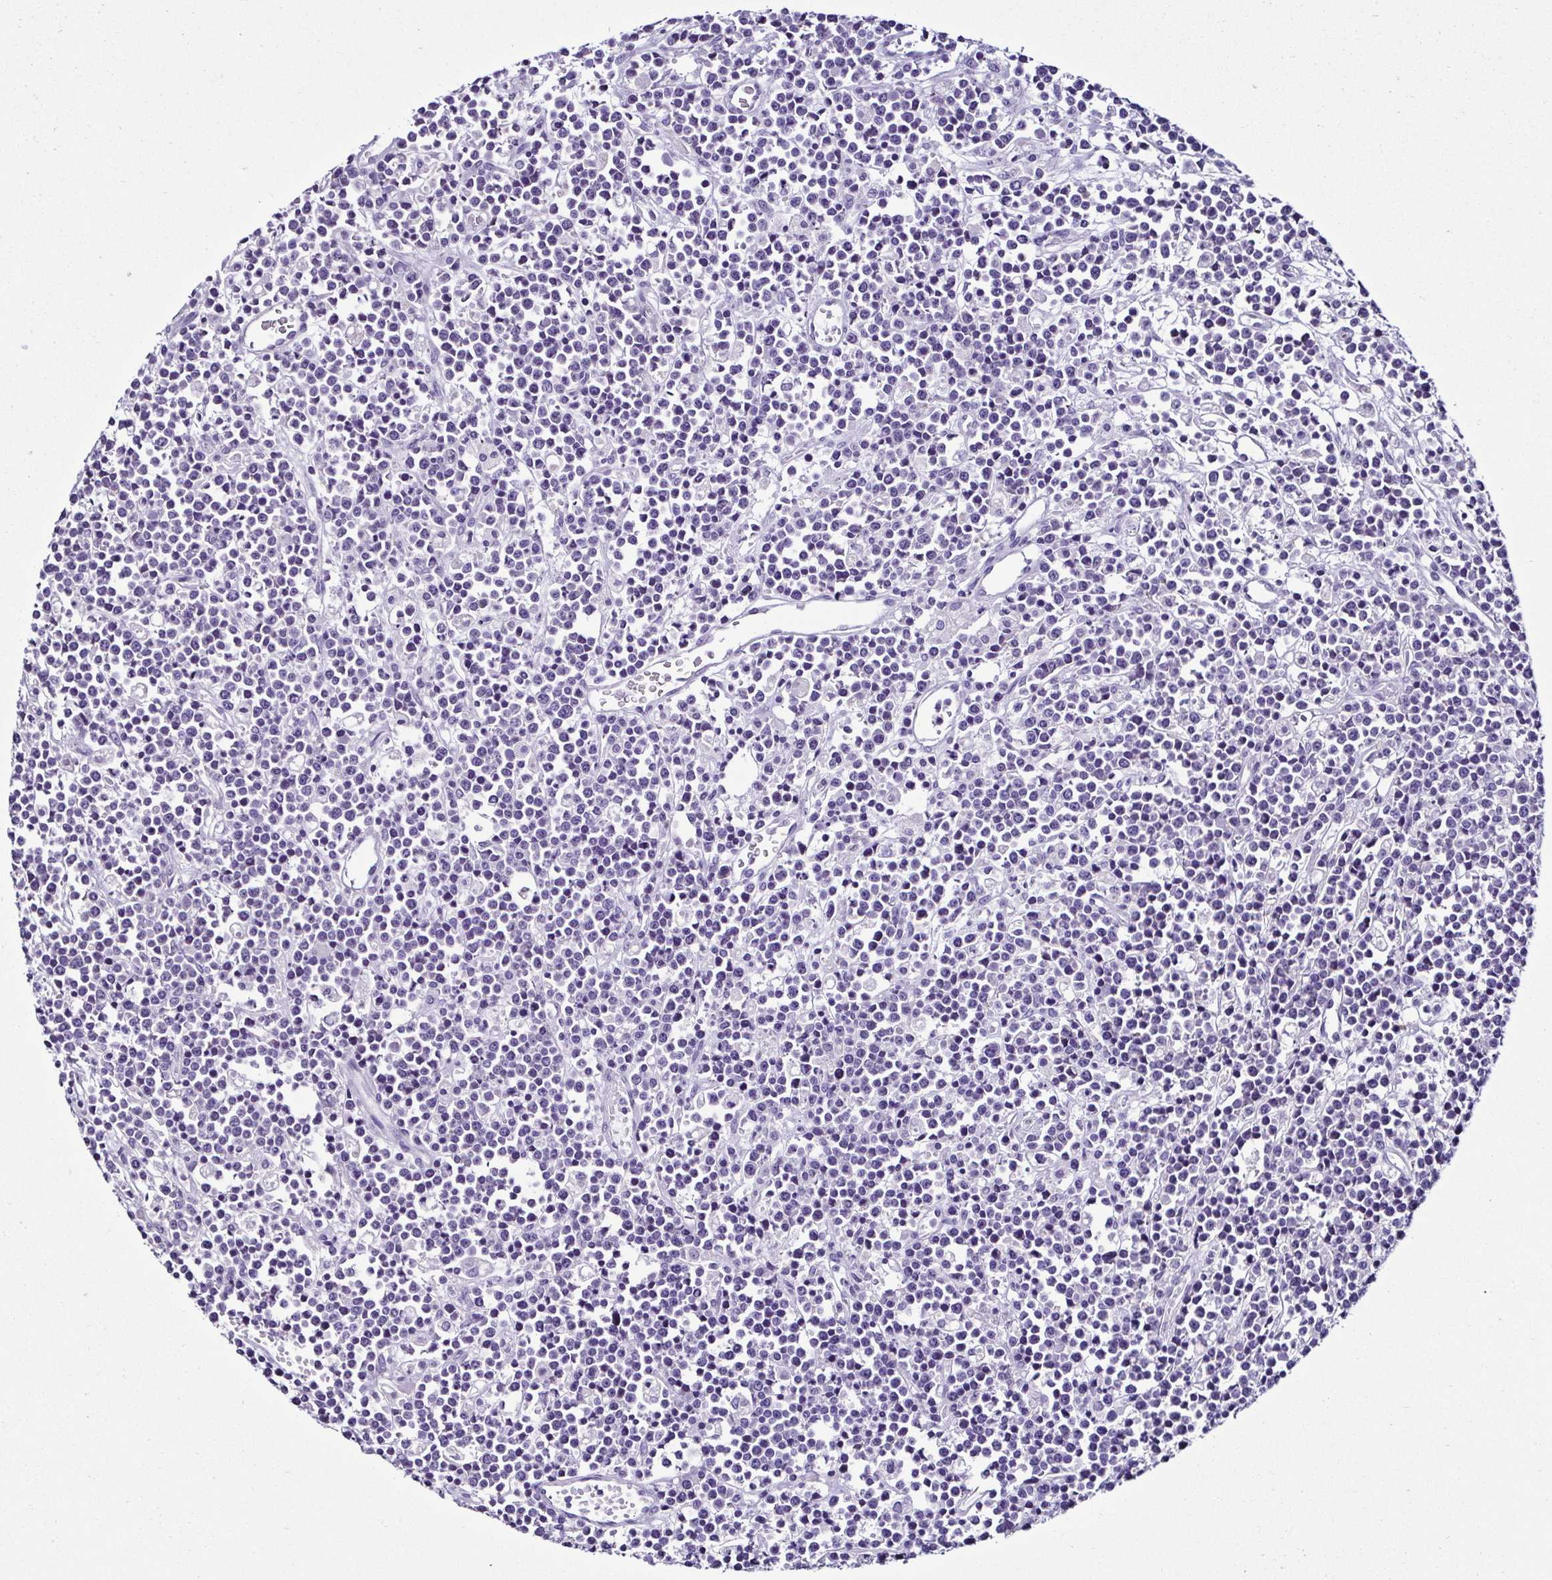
{"staining": {"intensity": "negative", "quantity": "none", "location": "none"}, "tissue": "lymphoma", "cell_type": "Tumor cells", "image_type": "cancer", "snomed": [{"axis": "morphology", "description": "Malignant lymphoma, non-Hodgkin's type, High grade"}, {"axis": "topography", "description": "Ovary"}], "caption": "Immunohistochemical staining of human lymphoma displays no significant expression in tumor cells.", "gene": "SRL", "patient": {"sex": "female", "age": 56}}